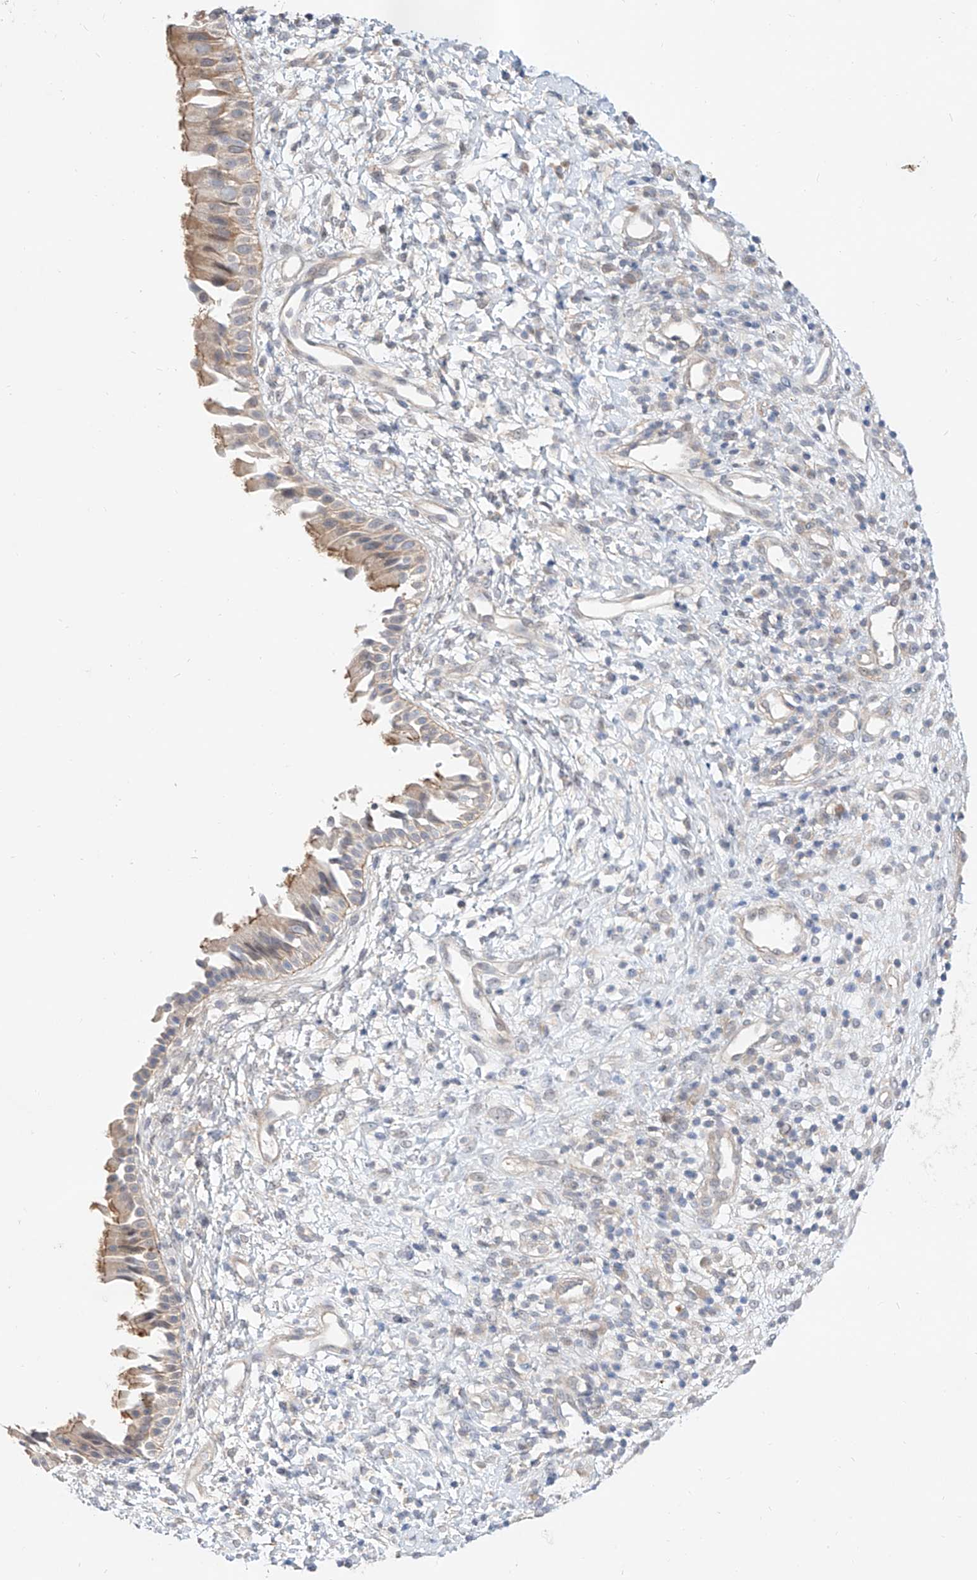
{"staining": {"intensity": "moderate", "quantity": "25%-75%", "location": "cytoplasmic/membranous"}, "tissue": "nasopharynx", "cell_type": "Respiratory epithelial cells", "image_type": "normal", "snomed": [{"axis": "morphology", "description": "Normal tissue, NOS"}, {"axis": "topography", "description": "Nasopharynx"}], "caption": "An image of human nasopharynx stained for a protein displays moderate cytoplasmic/membranous brown staining in respiratory epithelial cells.", "gene": "TSR2", "patient": {"sex": "male", "age": 22}}